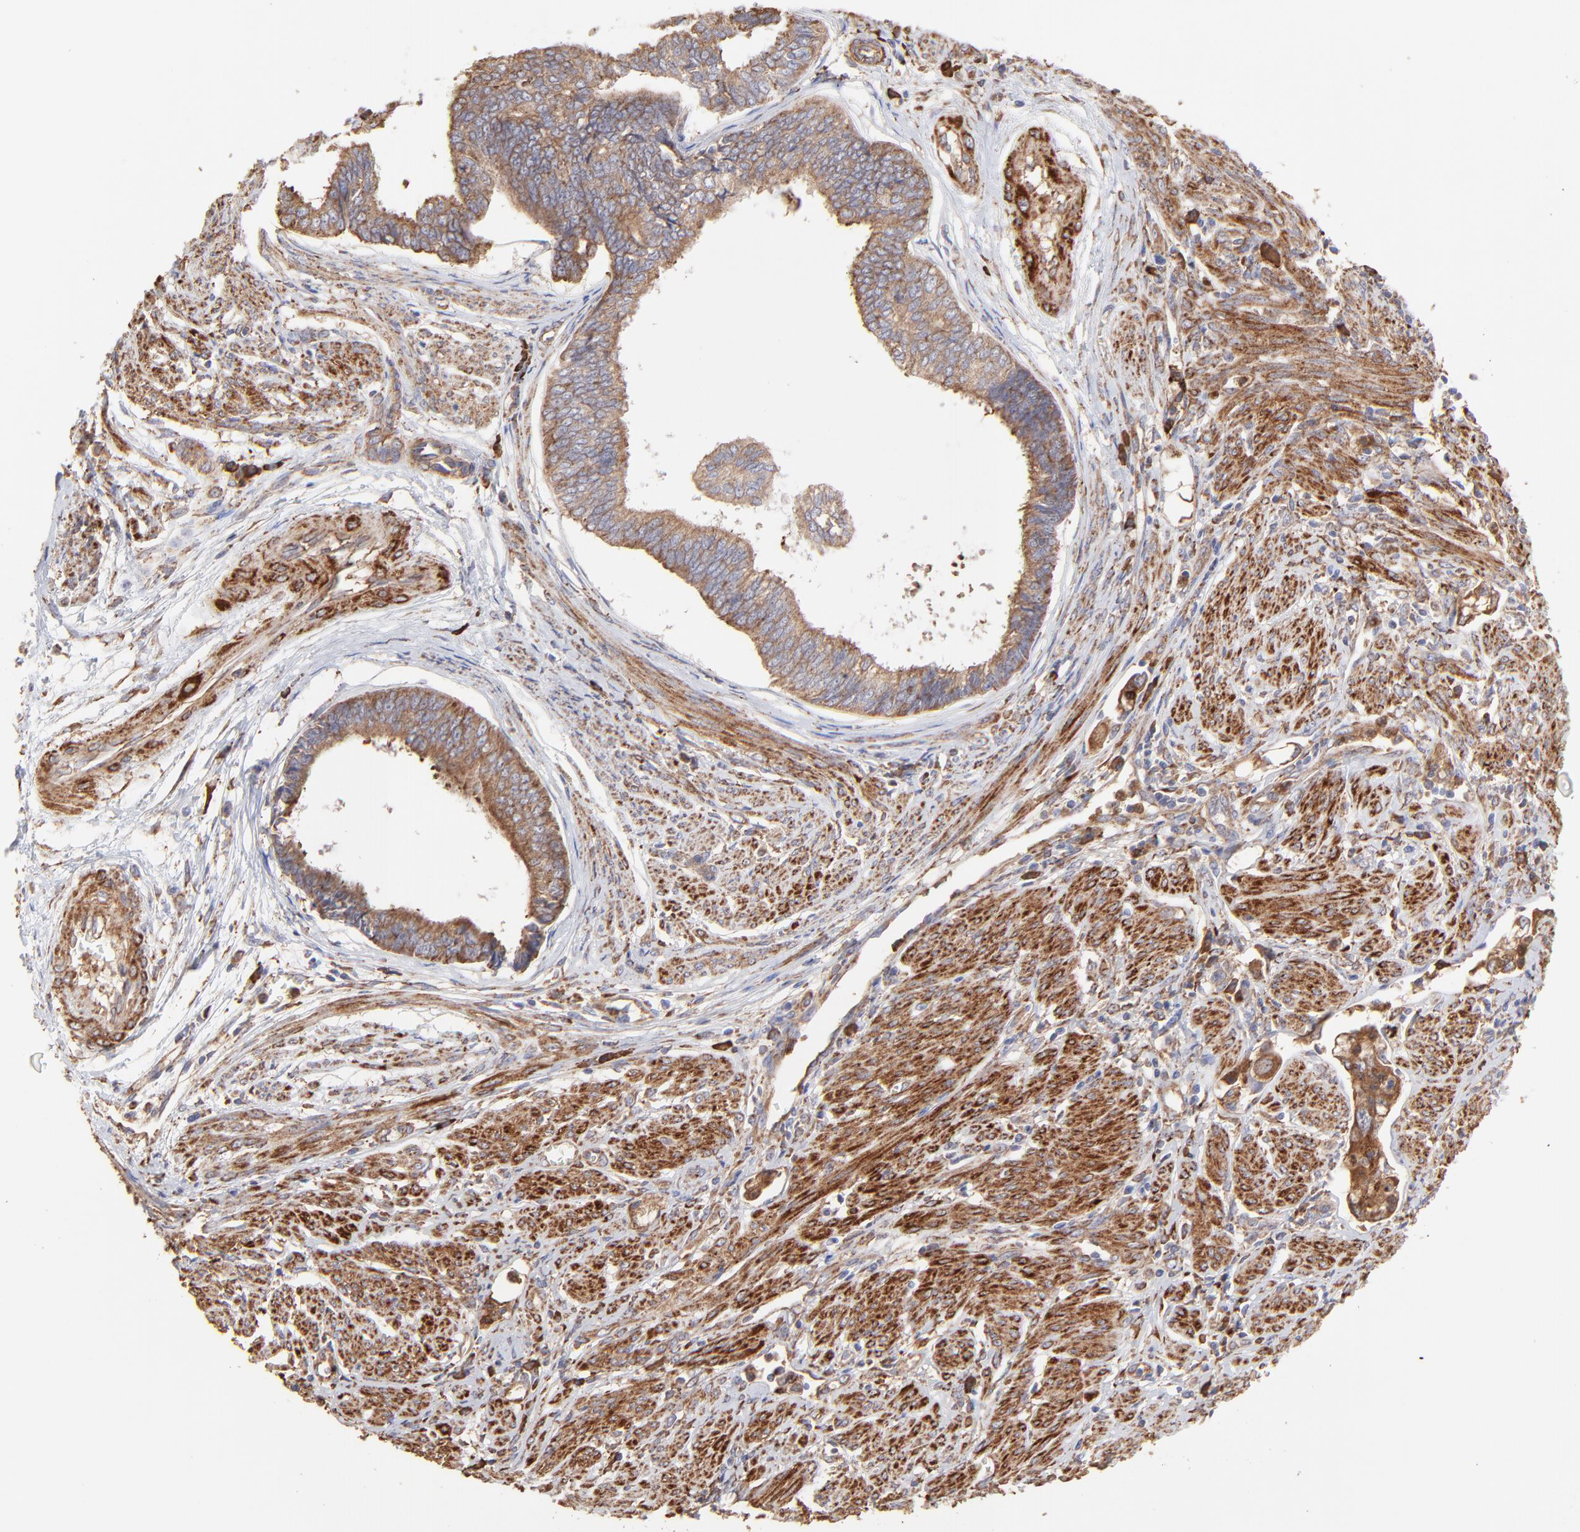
{"staining": {"intensity": "moderate", "quantity": ">75%", "location": "cytoplasmic/membranous"}, "tissue": "endometrial cancer", "cell_type": "Tumor cells", "image_type": "cancer", "snomed": [{"axis": "morphology", "description": "Adenocarcinoma, NOS"}, {"axis": "topography", "description": "Endometrium"}], "caption": "Adenocarcinoma (endometrial) was stained to show a protein in brown. There is medium levels of moderate cytoplasmic/membranous positivity in about >75% of tumor cells.", "gene": "PFKM", "patient": {"sex": "female", "age": 75}}